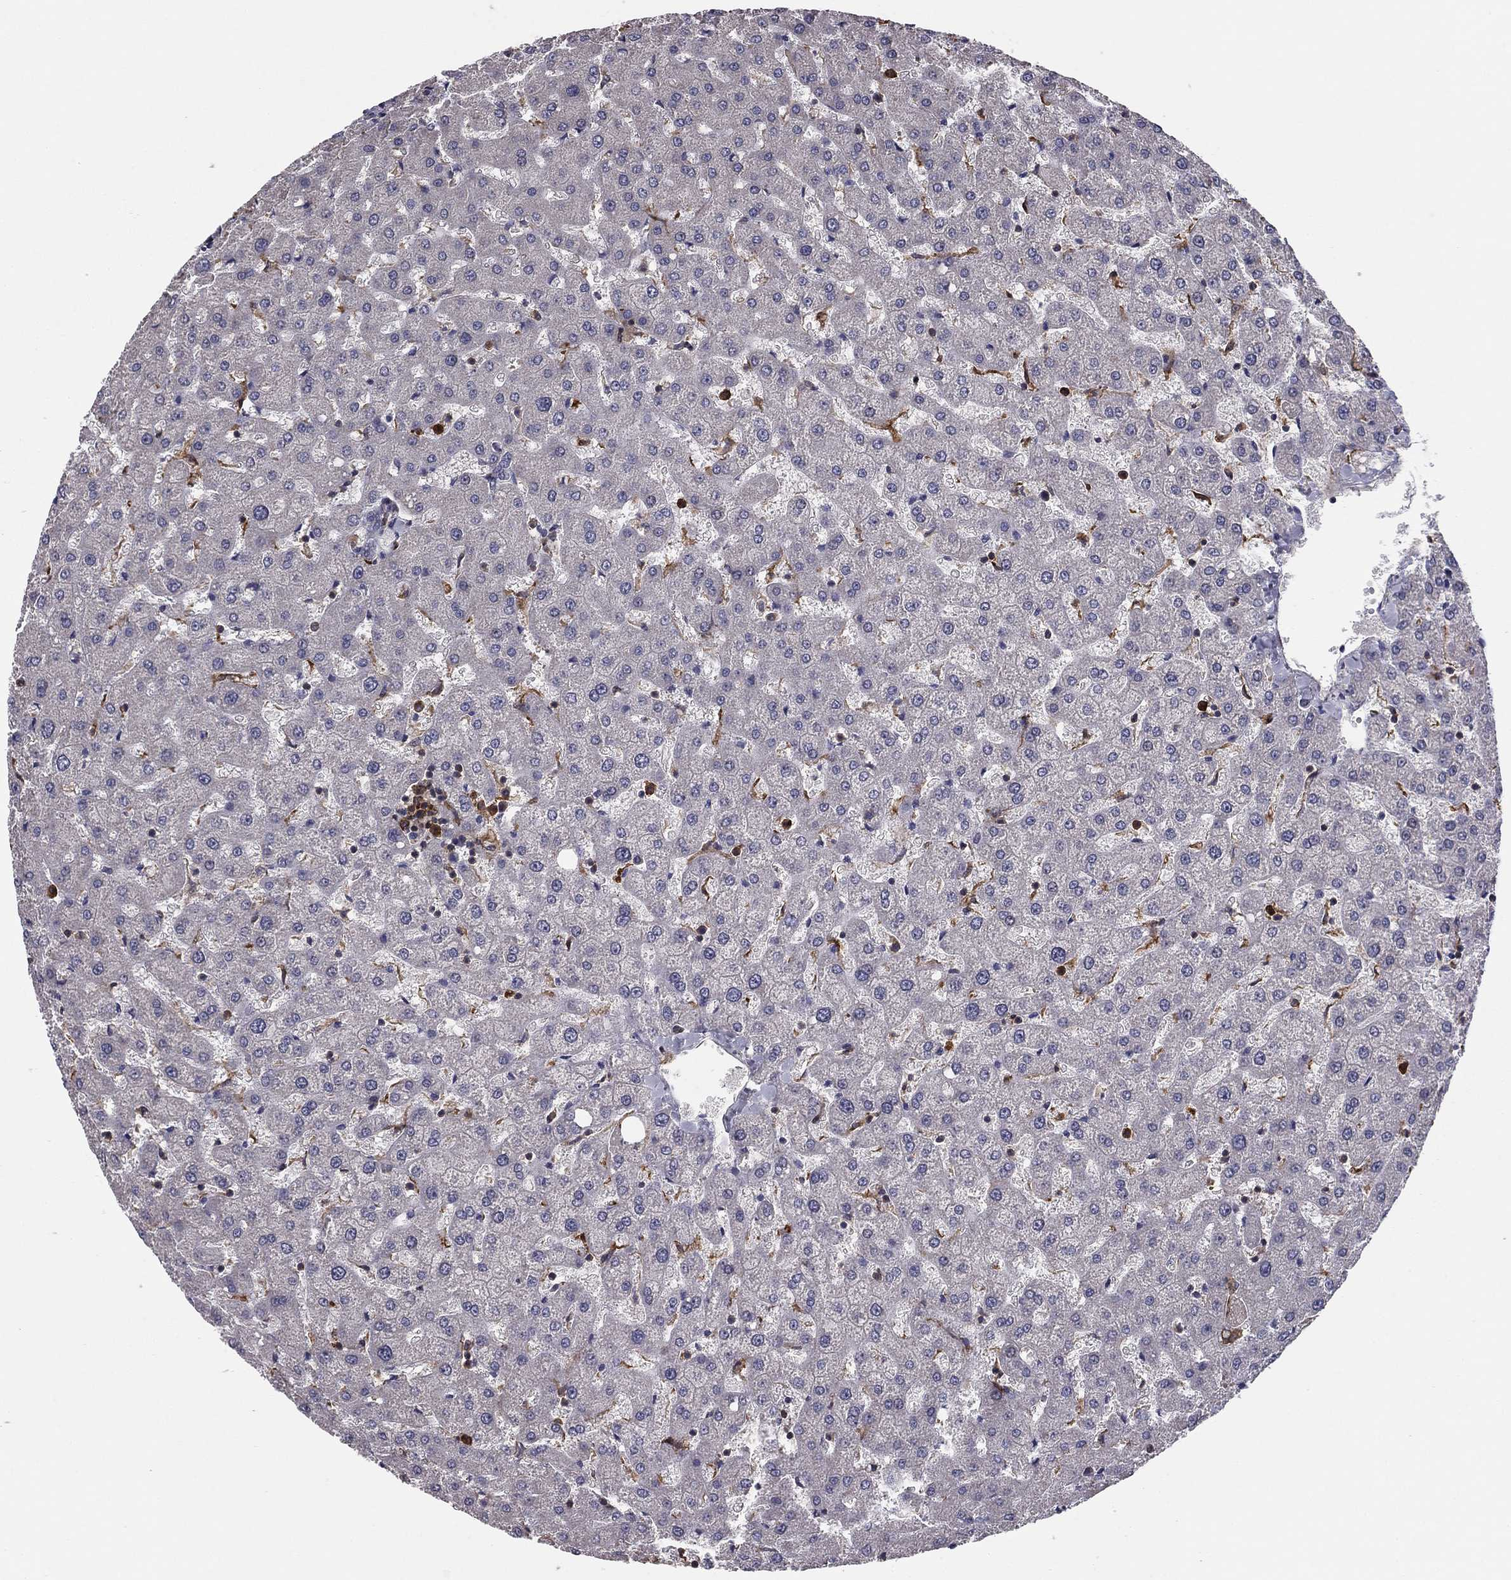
{"staining": {"intensity": "negative", "quantity": "none", "location": "none"}, "tissue": "liver", "cell_type": "Cholangiocytes", "image_type": "normal", "snomed": [{"axis": "morphology", "description": "Normal tissue, NOS"}, {"axis": "topography", "description": "Liver"}], "caption": "The micrograph exhibits no significant positivity in cholangiocytes of liver. Nuclei are stained in blue.", "gene": "PLCB2", "patient": {"sex": "female", "age": 50}}